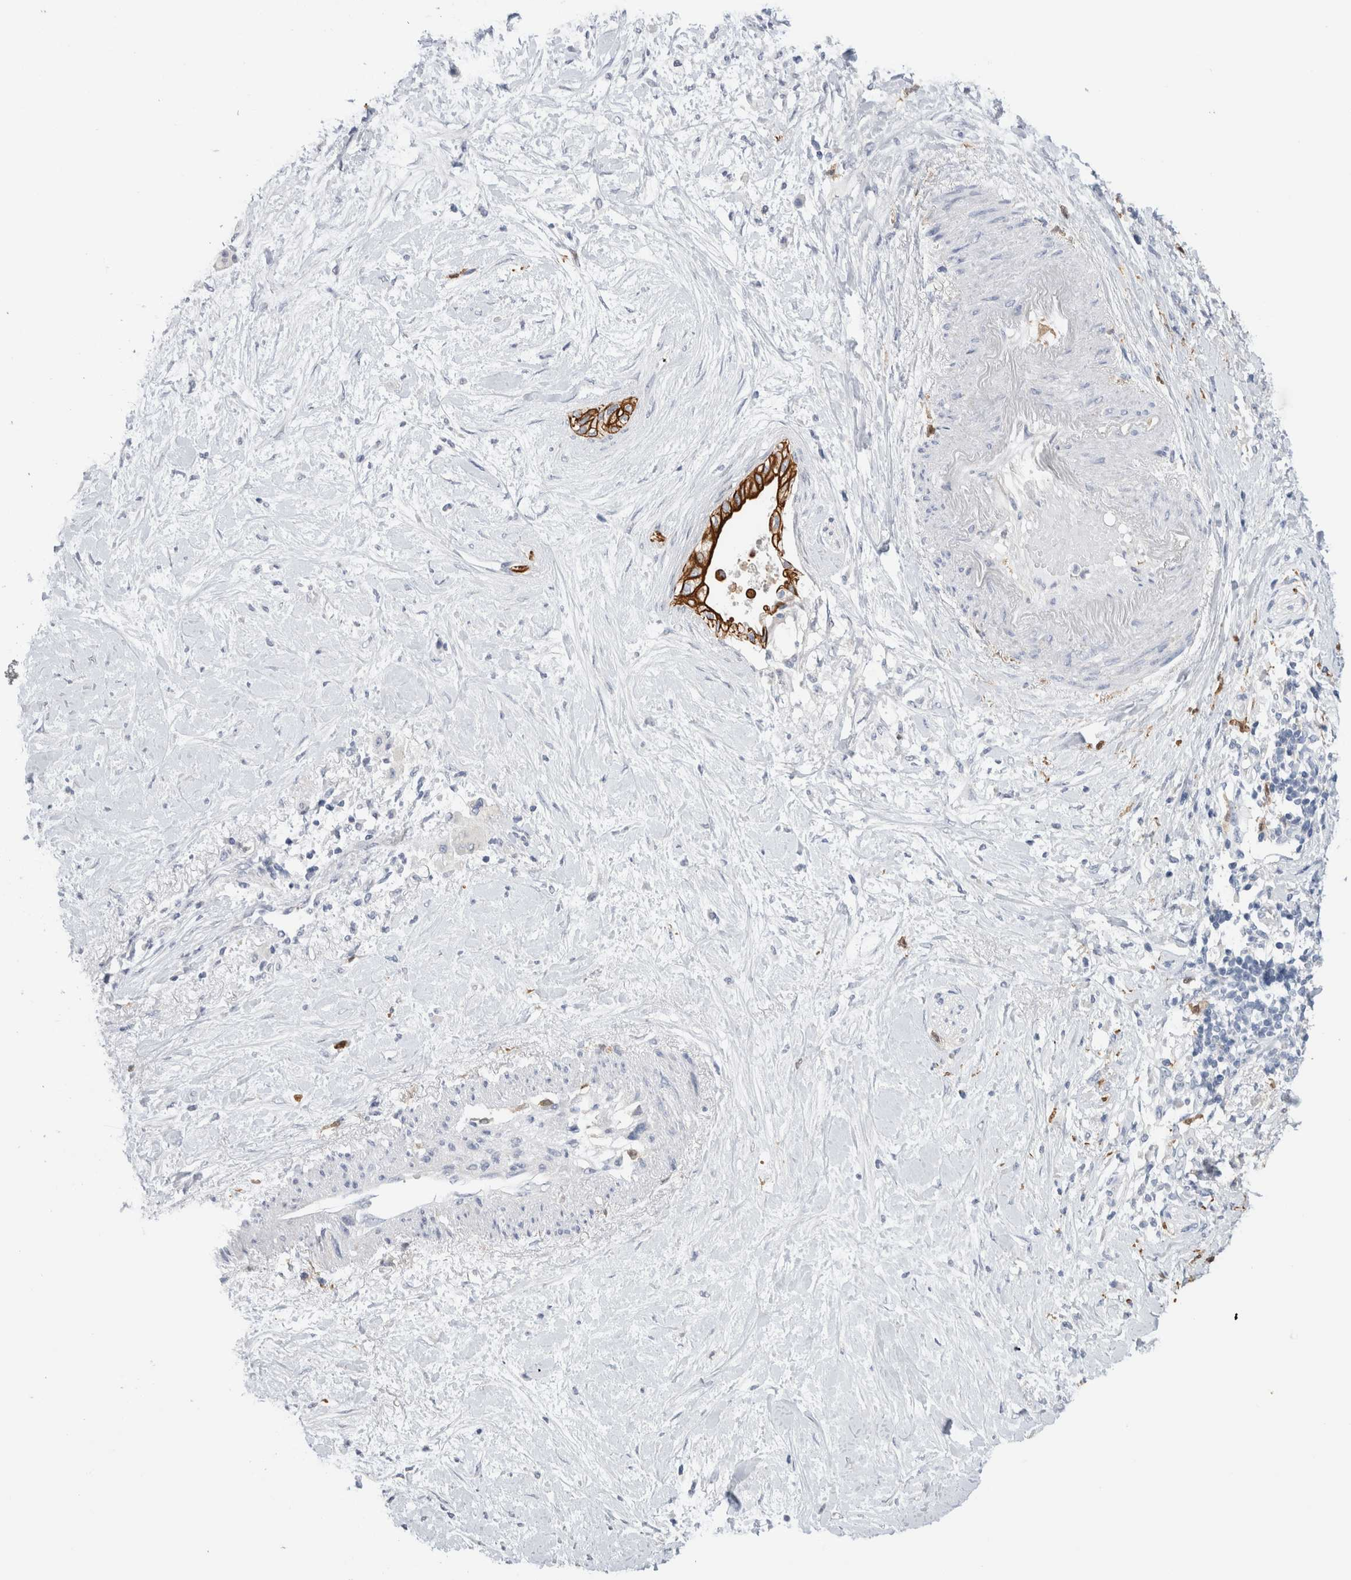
{"staining": {"intensity": "strong", "quantity": ">75%", "location": "cytoplasmic/membranous"}, "tissue": "pancreatic cancer", "cell_type": "Tumor cells", "image_type": "cancer", "snomed": [{"axis": "morphology", "description": "Normal tissue, NOS"}, {"axis": "morphology", "description": "Adenocarcinoma, NOS"}, {"axis": "topography", "description": "Pancreas"}, {"axis": "topography", "description": "Duodenum"}], "caption": "Approximately >75% of tumor cells in pancreatic cancer (adenocarcinoma) exhibit strong cytoplasmic/membranous protein positivity as visualized by brown immunohistochemical staining.", "gene": "SLC20A2", "patient": {"sex": "female", "age": 60}}